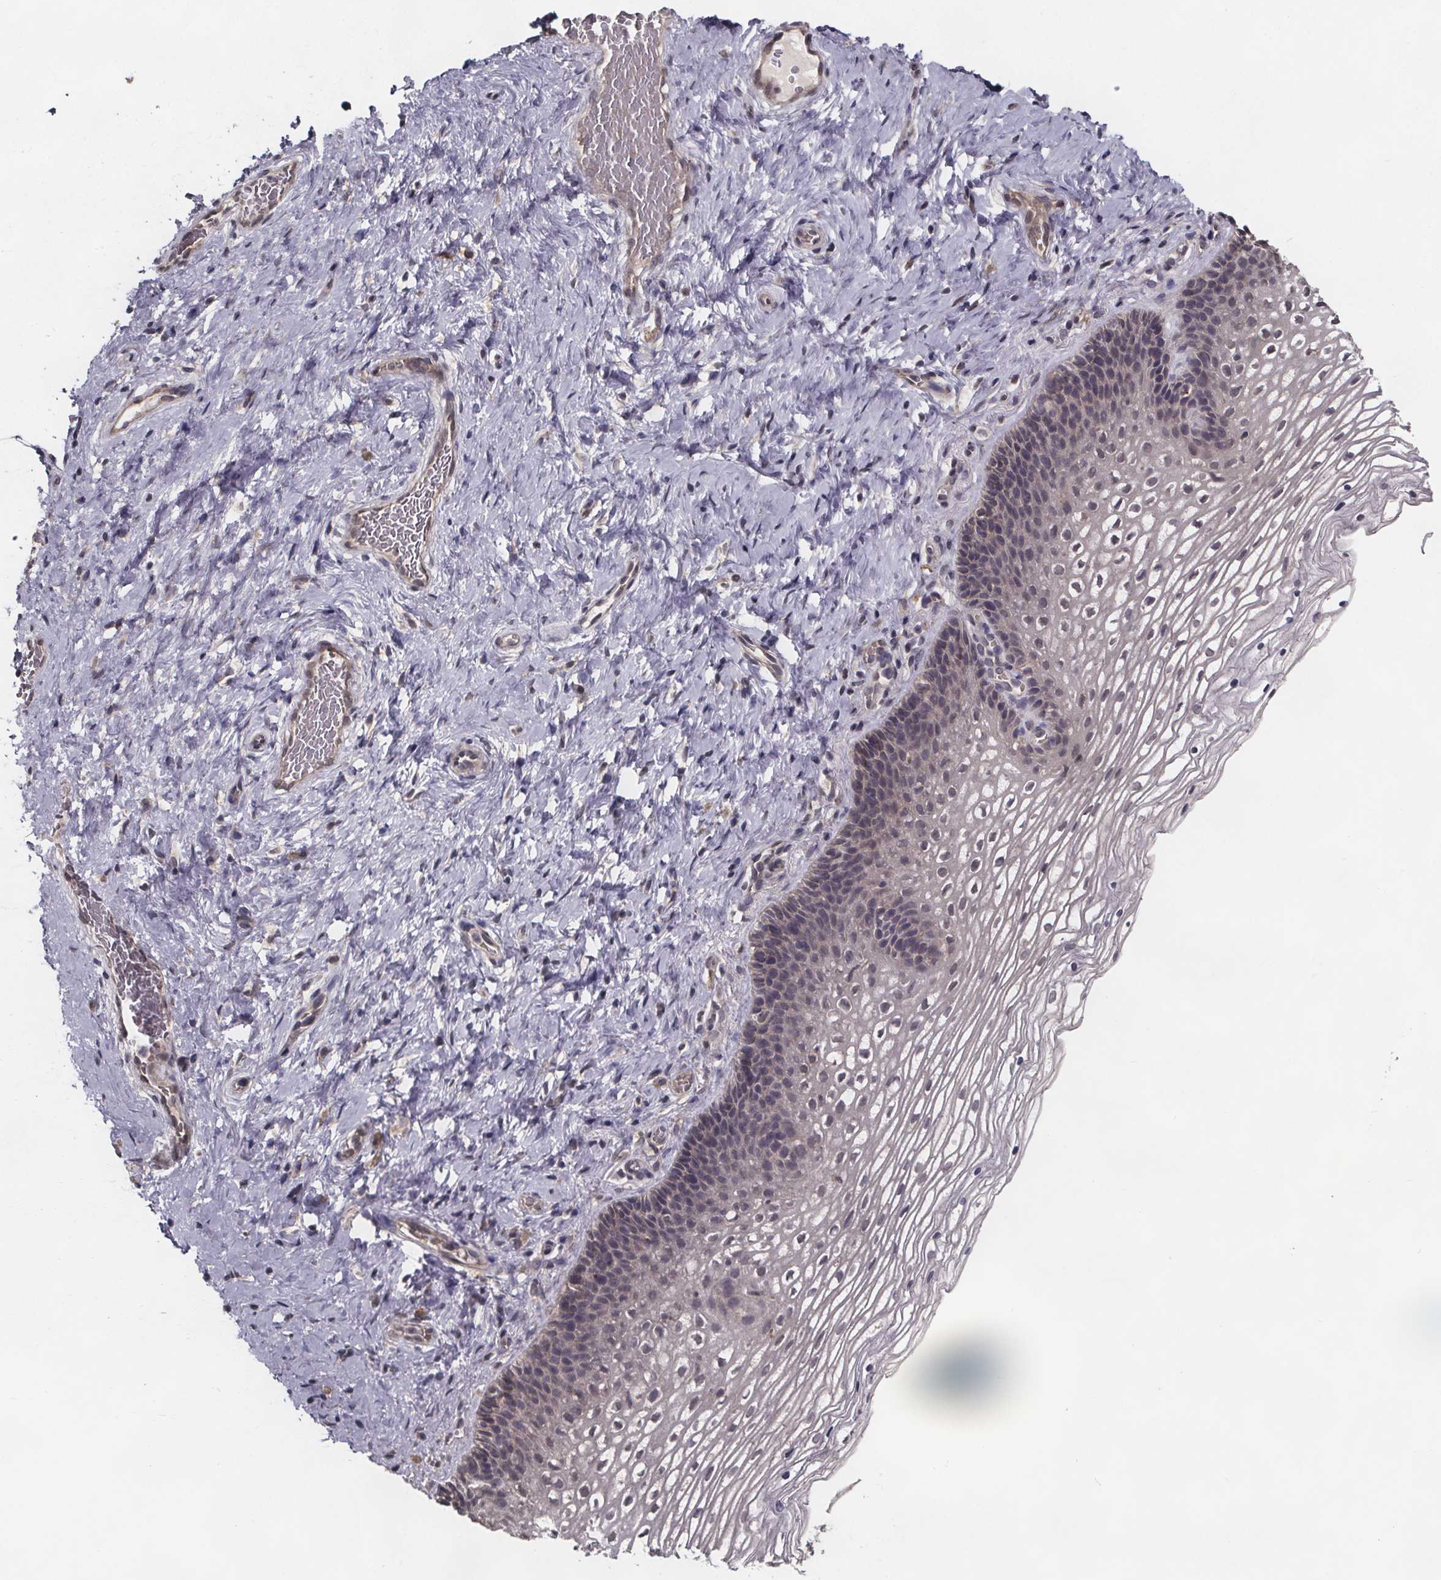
{"staining": {"intensity": "weak", "quantity": ">75%", "location": "cytoplasmic/membranous"}, "tissue": "cervix", "cell_type": "Glandular cells", "image_type": "normal", "snomed": [{"axis": "morphology", "description": "Normal tissue, NOS"}, {"axis": "topography", "description": "Cervix"}], "caption": "About >75% of glandular cells in unremarkable cervix show weak cytoplasmic/membranous protein staining as visualized by brown immunohistochemical staining.", "gene": "SAT1", "patient": {"sex": "female", "age": 34}}